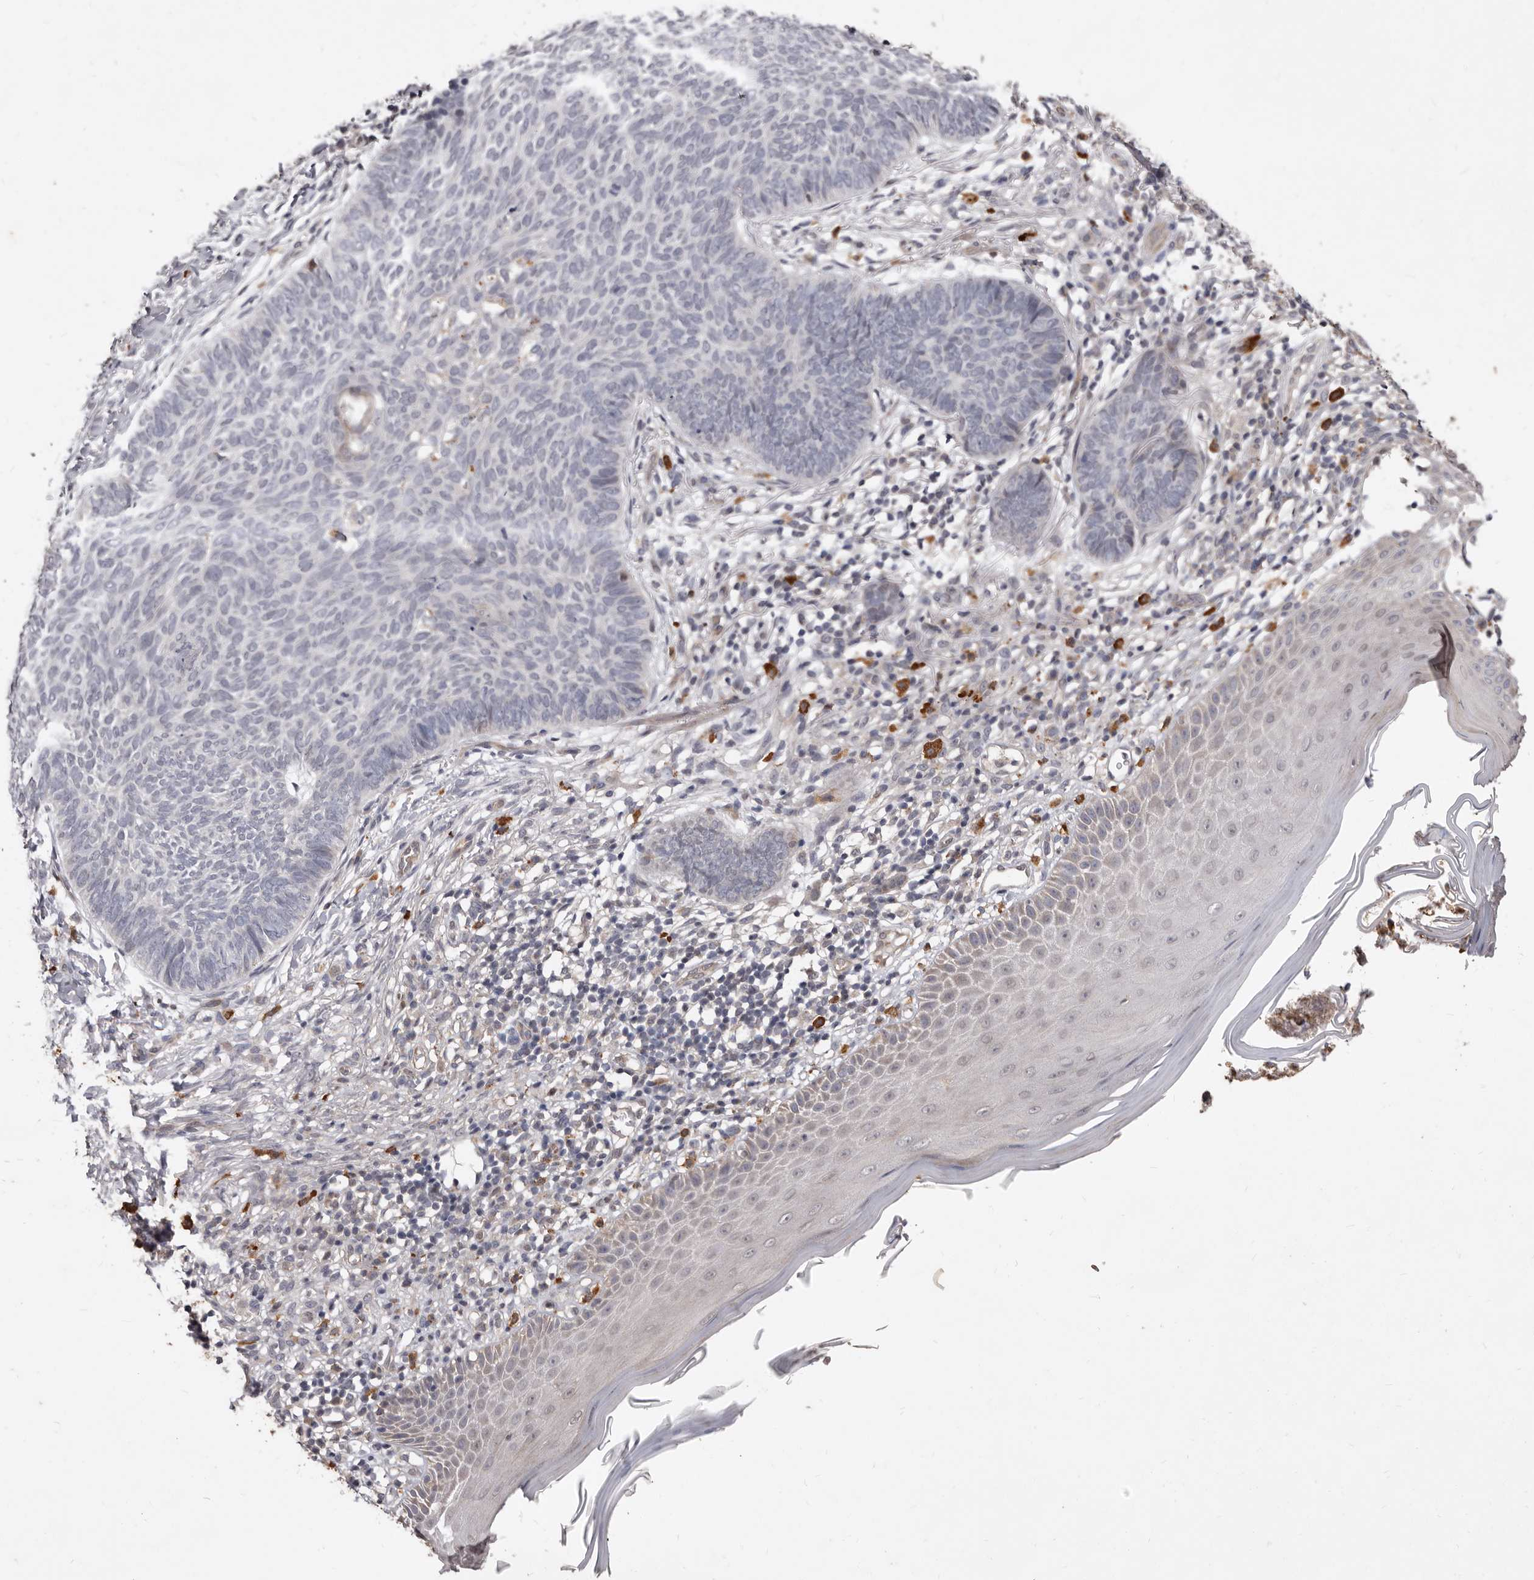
{"staining": {"intensity": "negative", "quantity": "none", "location": "none"}, "tissue": "skin cancer", "cell_type": "Tumor cells", "image_type": "cancer", "snomed": [{"axis": "morphology", "description": "Normal tissue, NOS"}, {"axis": "morphology", "description": "Basal cell carcinoma"}, {"axis": "topography", "description": "Skin"}], "caption": "A photomicrograph of human skin basal cell carcinoma is negative for staining in tumor cells.", "gene": "ACLY", "patient": {"sex": "male", "age": 50}}